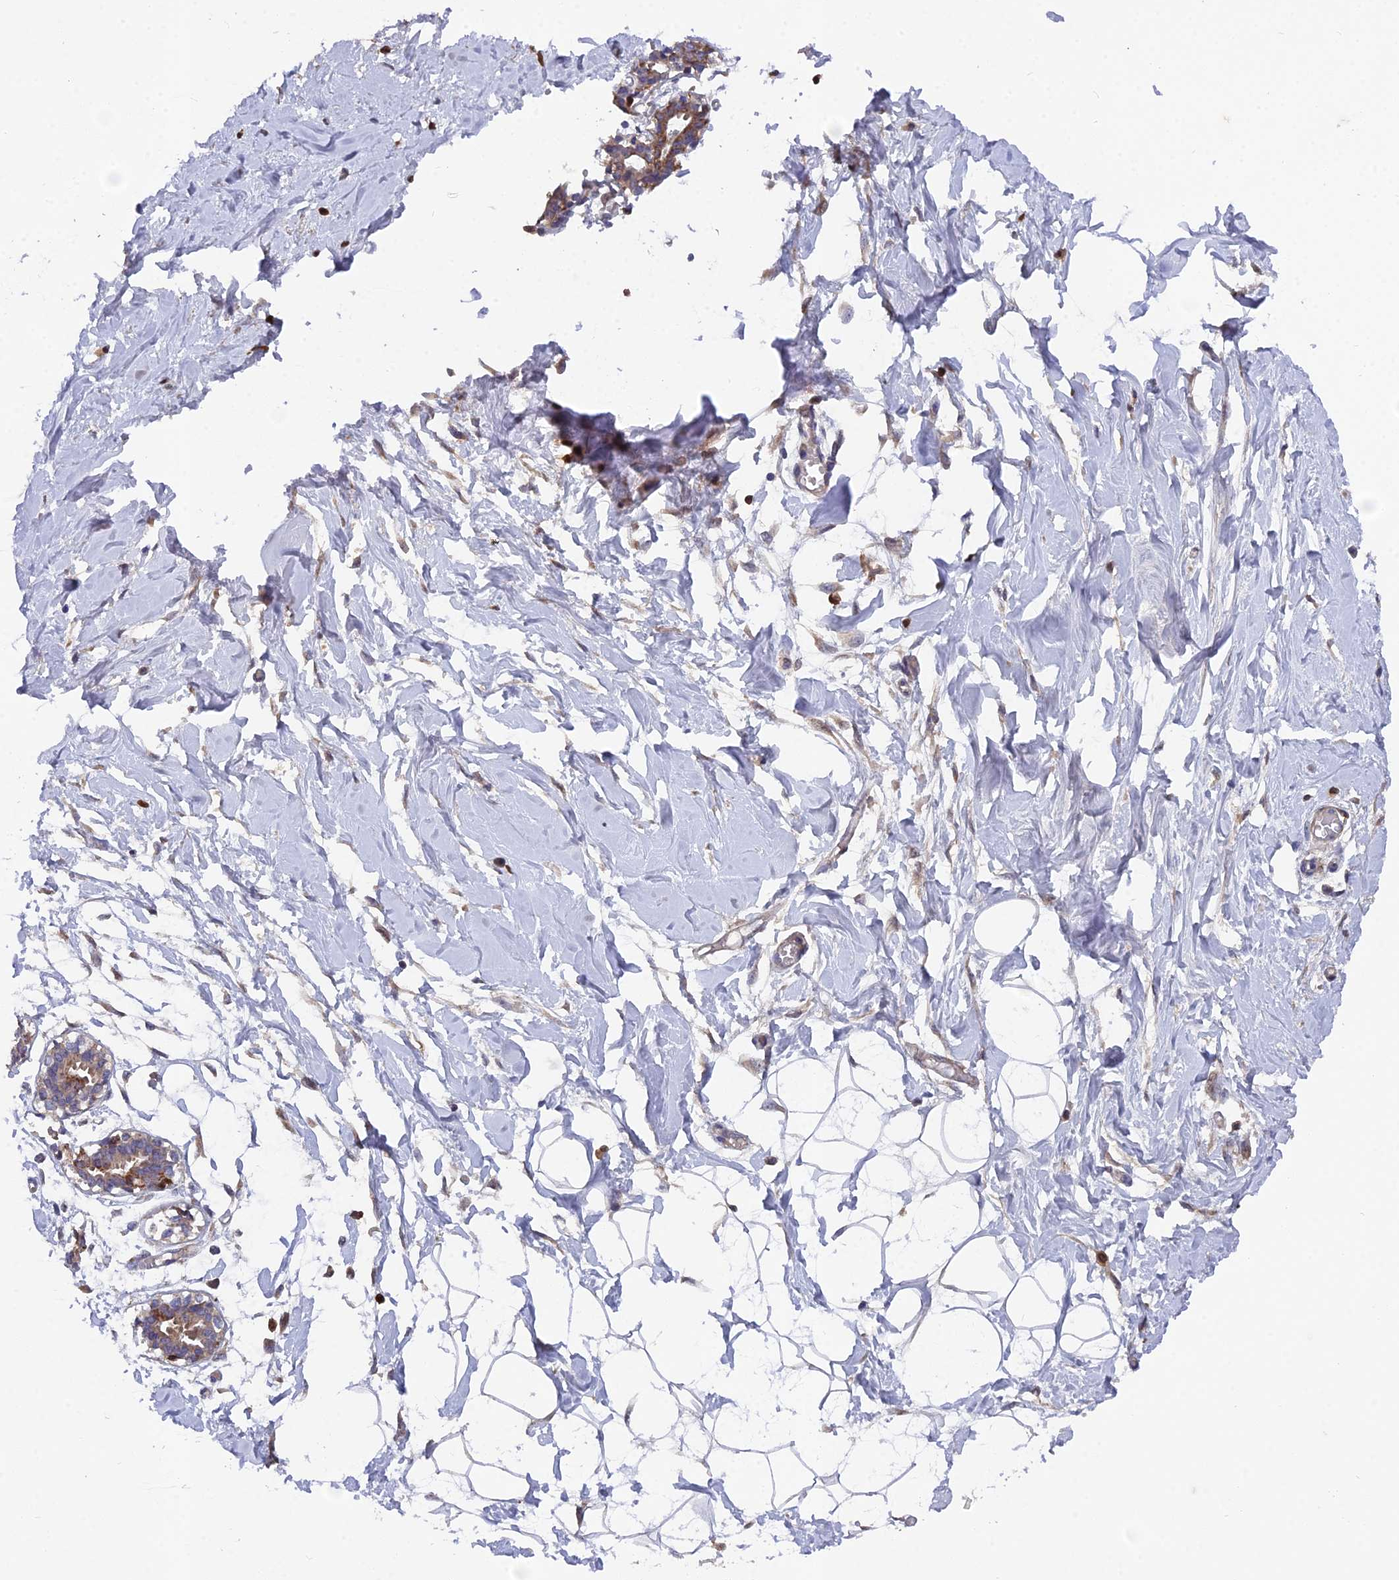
{"staining": {"intensity": "negative", "quantity": "none", "location": "none"}, "tissue": "breast", "cell_type": "Adipocytes", "image_type": "normal", "snomed": [{"axis": "morphology", "description": "Normal tissue, NOS"}, {"axis": "topography", "description": "Breast"}], "caption": "This photomicrograph is of normal breast stained with immunohistochemistry (IHC) to label a protein in brown with the nuclei are counter-stained blue. There is no staining in adipocytes.", "gene": "GALK2", "patient": {"sex": "female", "age": 27}}